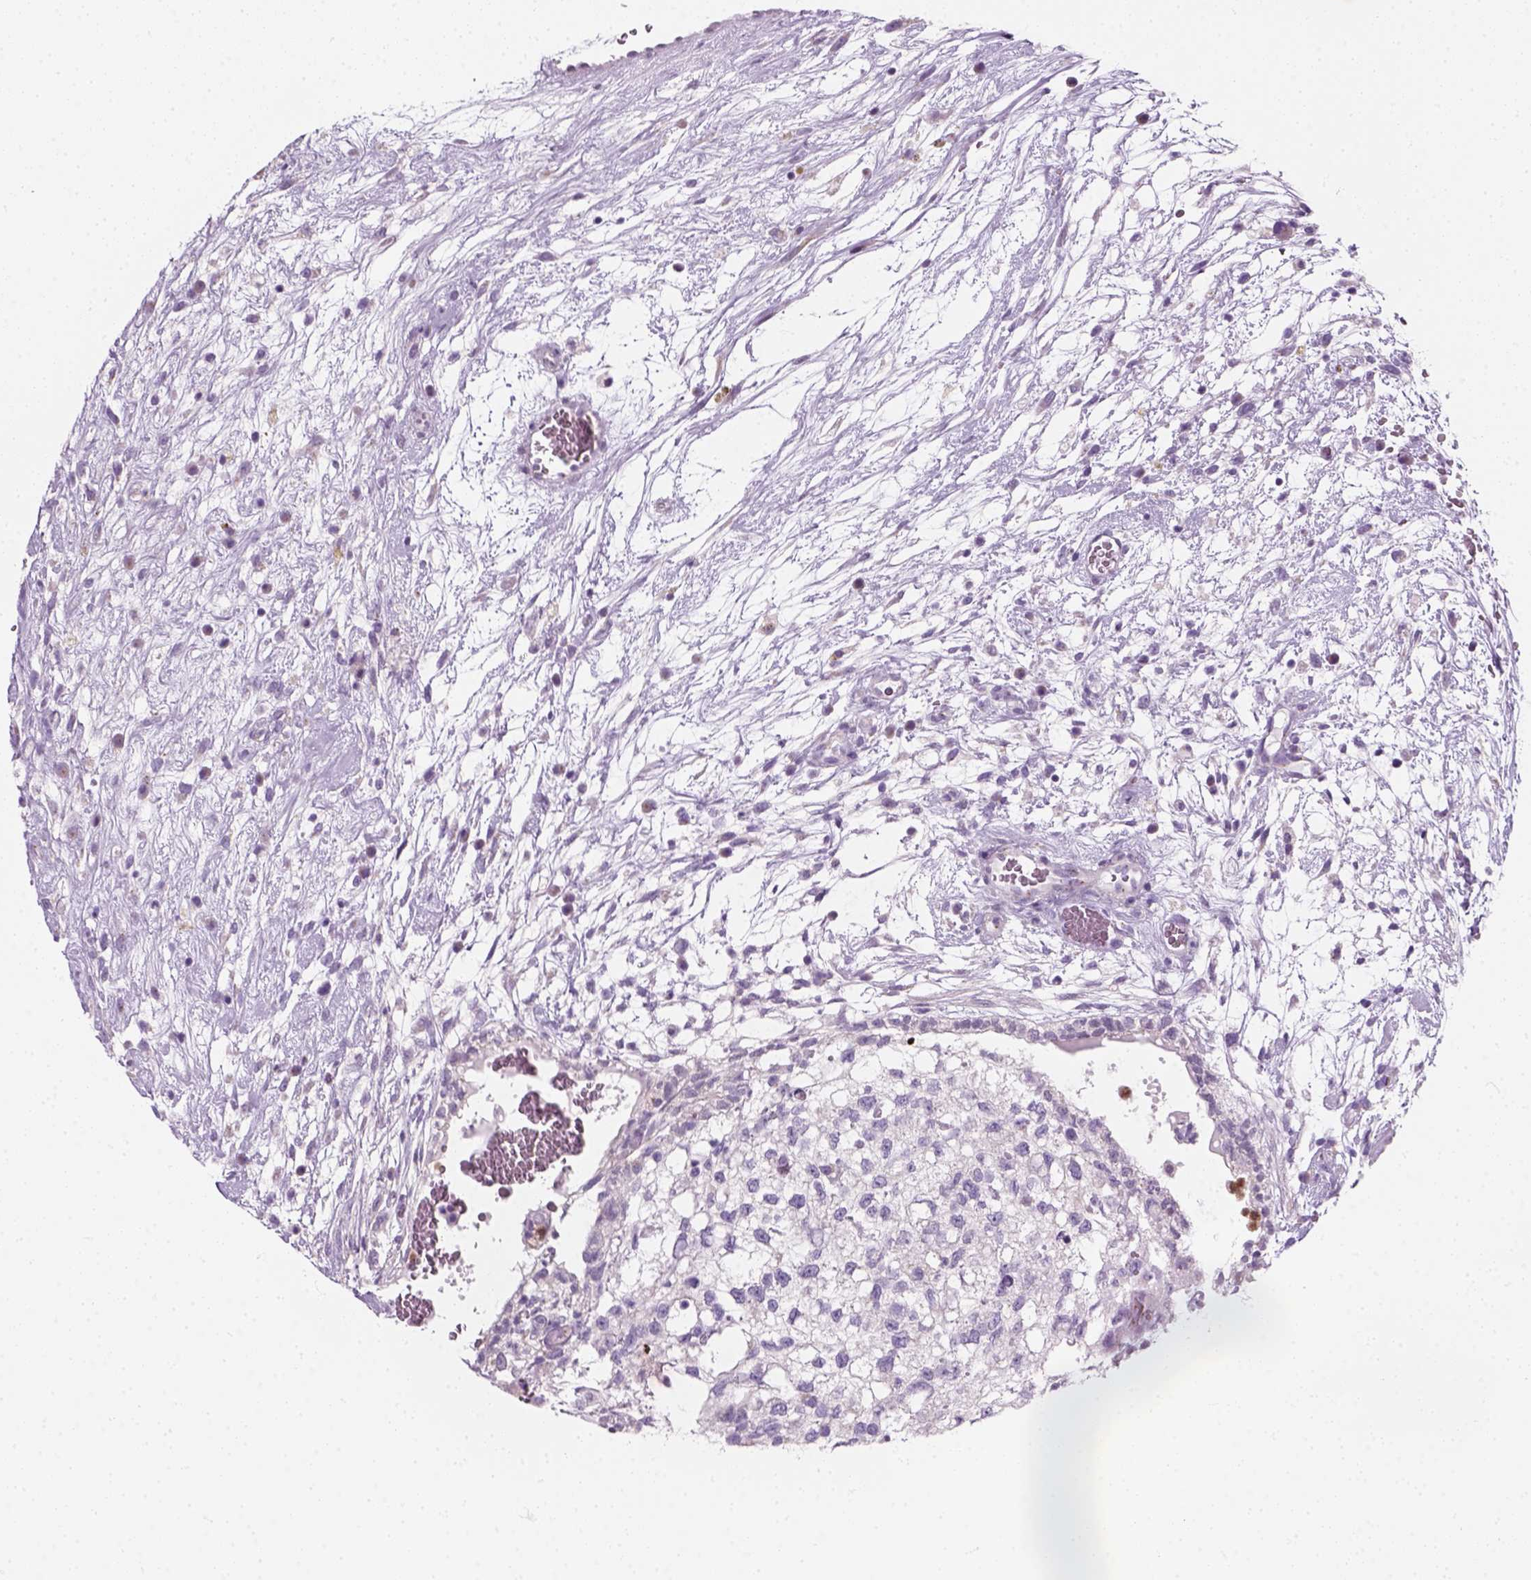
{"staining": {"intensity": "negative", "quantity": "none", "location": "none"}, "tissue": "testis cancer", "cell_type": "Tumor cells", "image_type": "cancer", "snomed": [{"axis": "morphology", "description": "Normal tissue, NOS"}, {"axis": "morphology", "description": "Carcinoma, Embryonal, NOS"}, {"axis": "topography", "description": "Testis"}], "caption": "Tumor cells are negative for protein expression in human testis cancer (embryonal carcinoma). (Immunohistochemistry, brightfield microscopy, high magnification).", "gene": "IL4", "patient": {"sex": "male", "age": 32}}